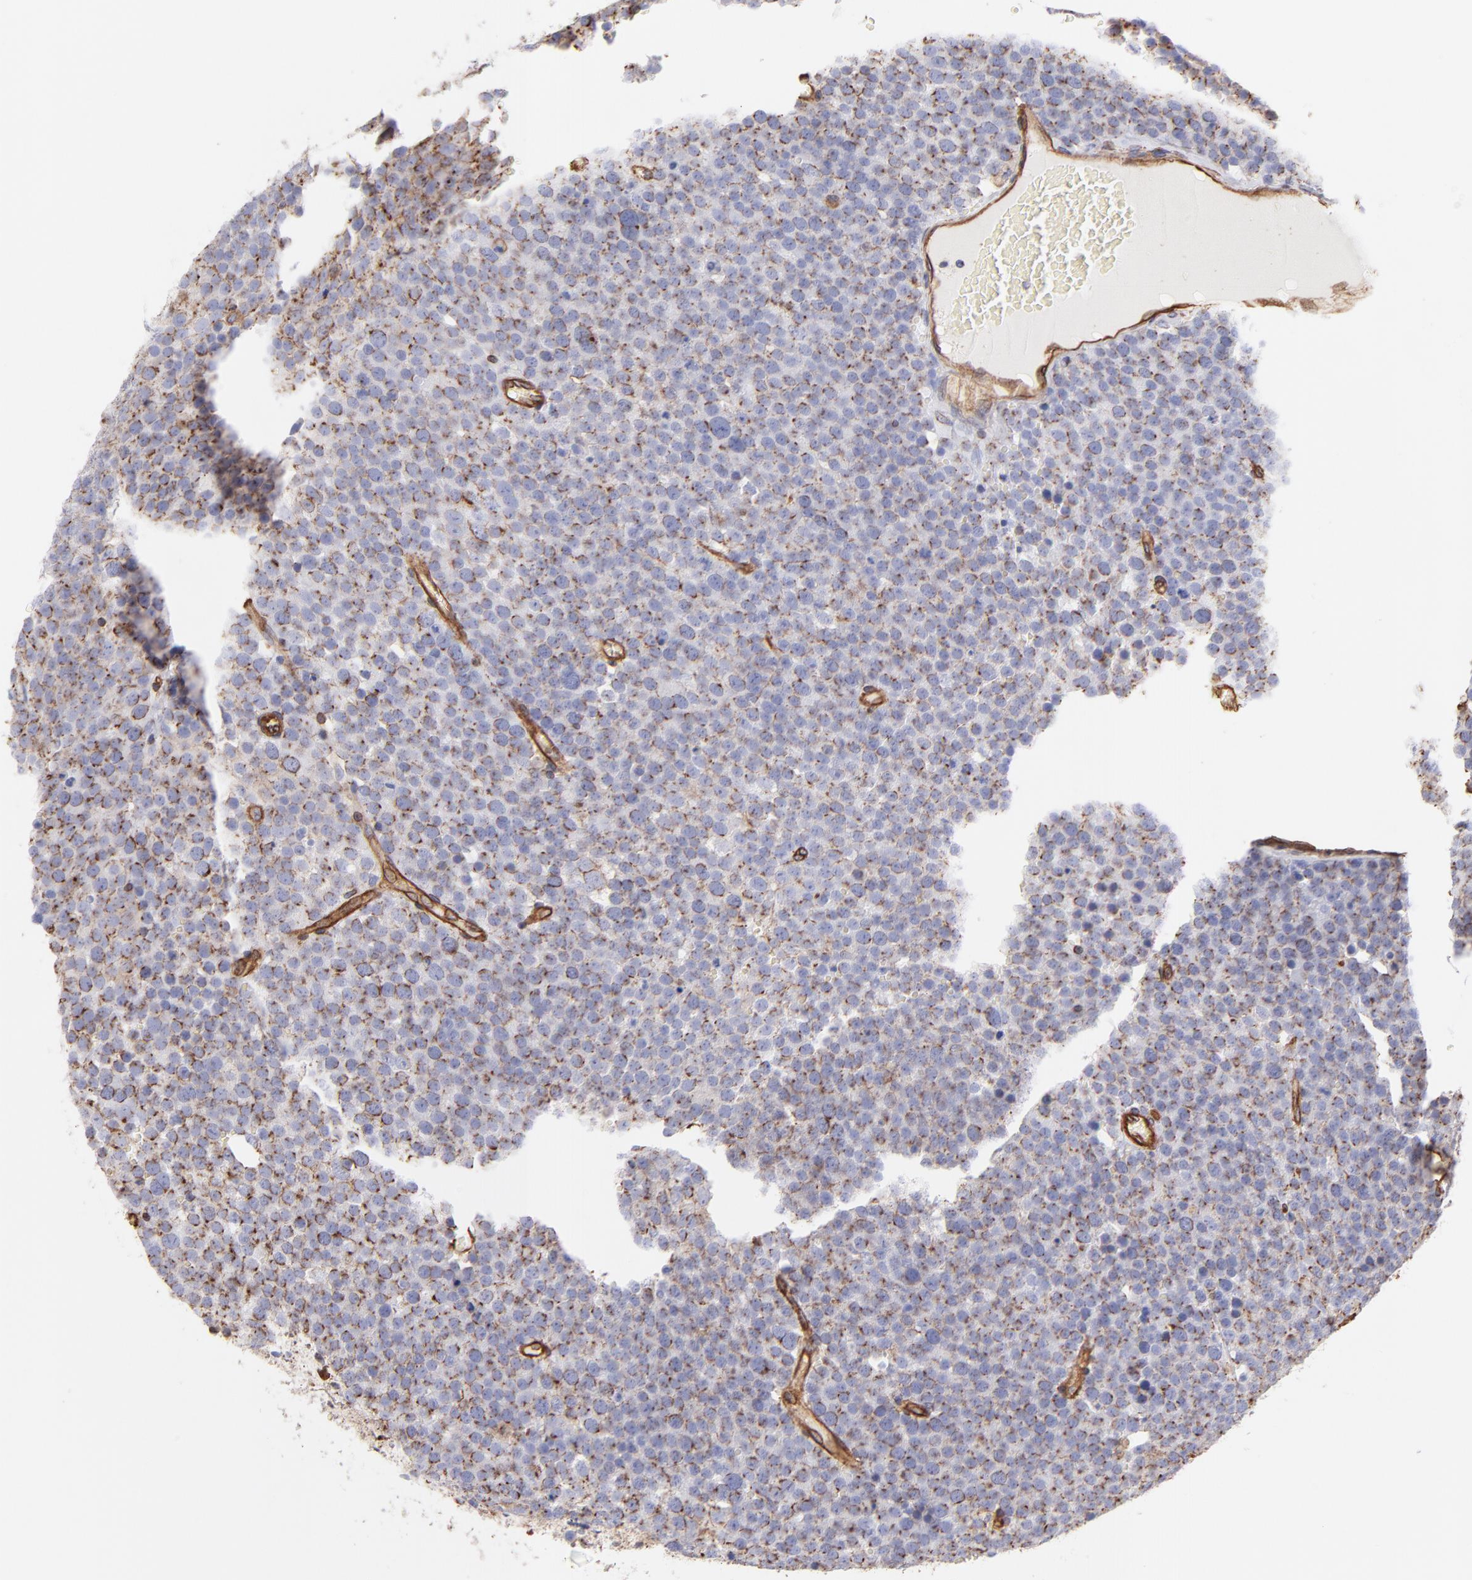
{"staining": {"intensity": "weak", "quantity": "25%-75%", "location": "cytoplasmic/membranous"}, "tissue": "testis cancer", "cell_type": "Tumor cells", "image_type": "cancer", "snomed": [{"axis": "morphology", "description": "Seminoma, NOS"}, {"axis": "topography", "description": "Testis"}], "caption": "This micrograph reveals testis cancer stained with immunohistochemistry (IHC) to label a protein in brown. The cytoplasmic/membranous of tumor cells show weak positivity for the protein. Nuclei are counter-stained blue.", "gene": "PLEC", "patient": {"sex": "male", "age": 71}}